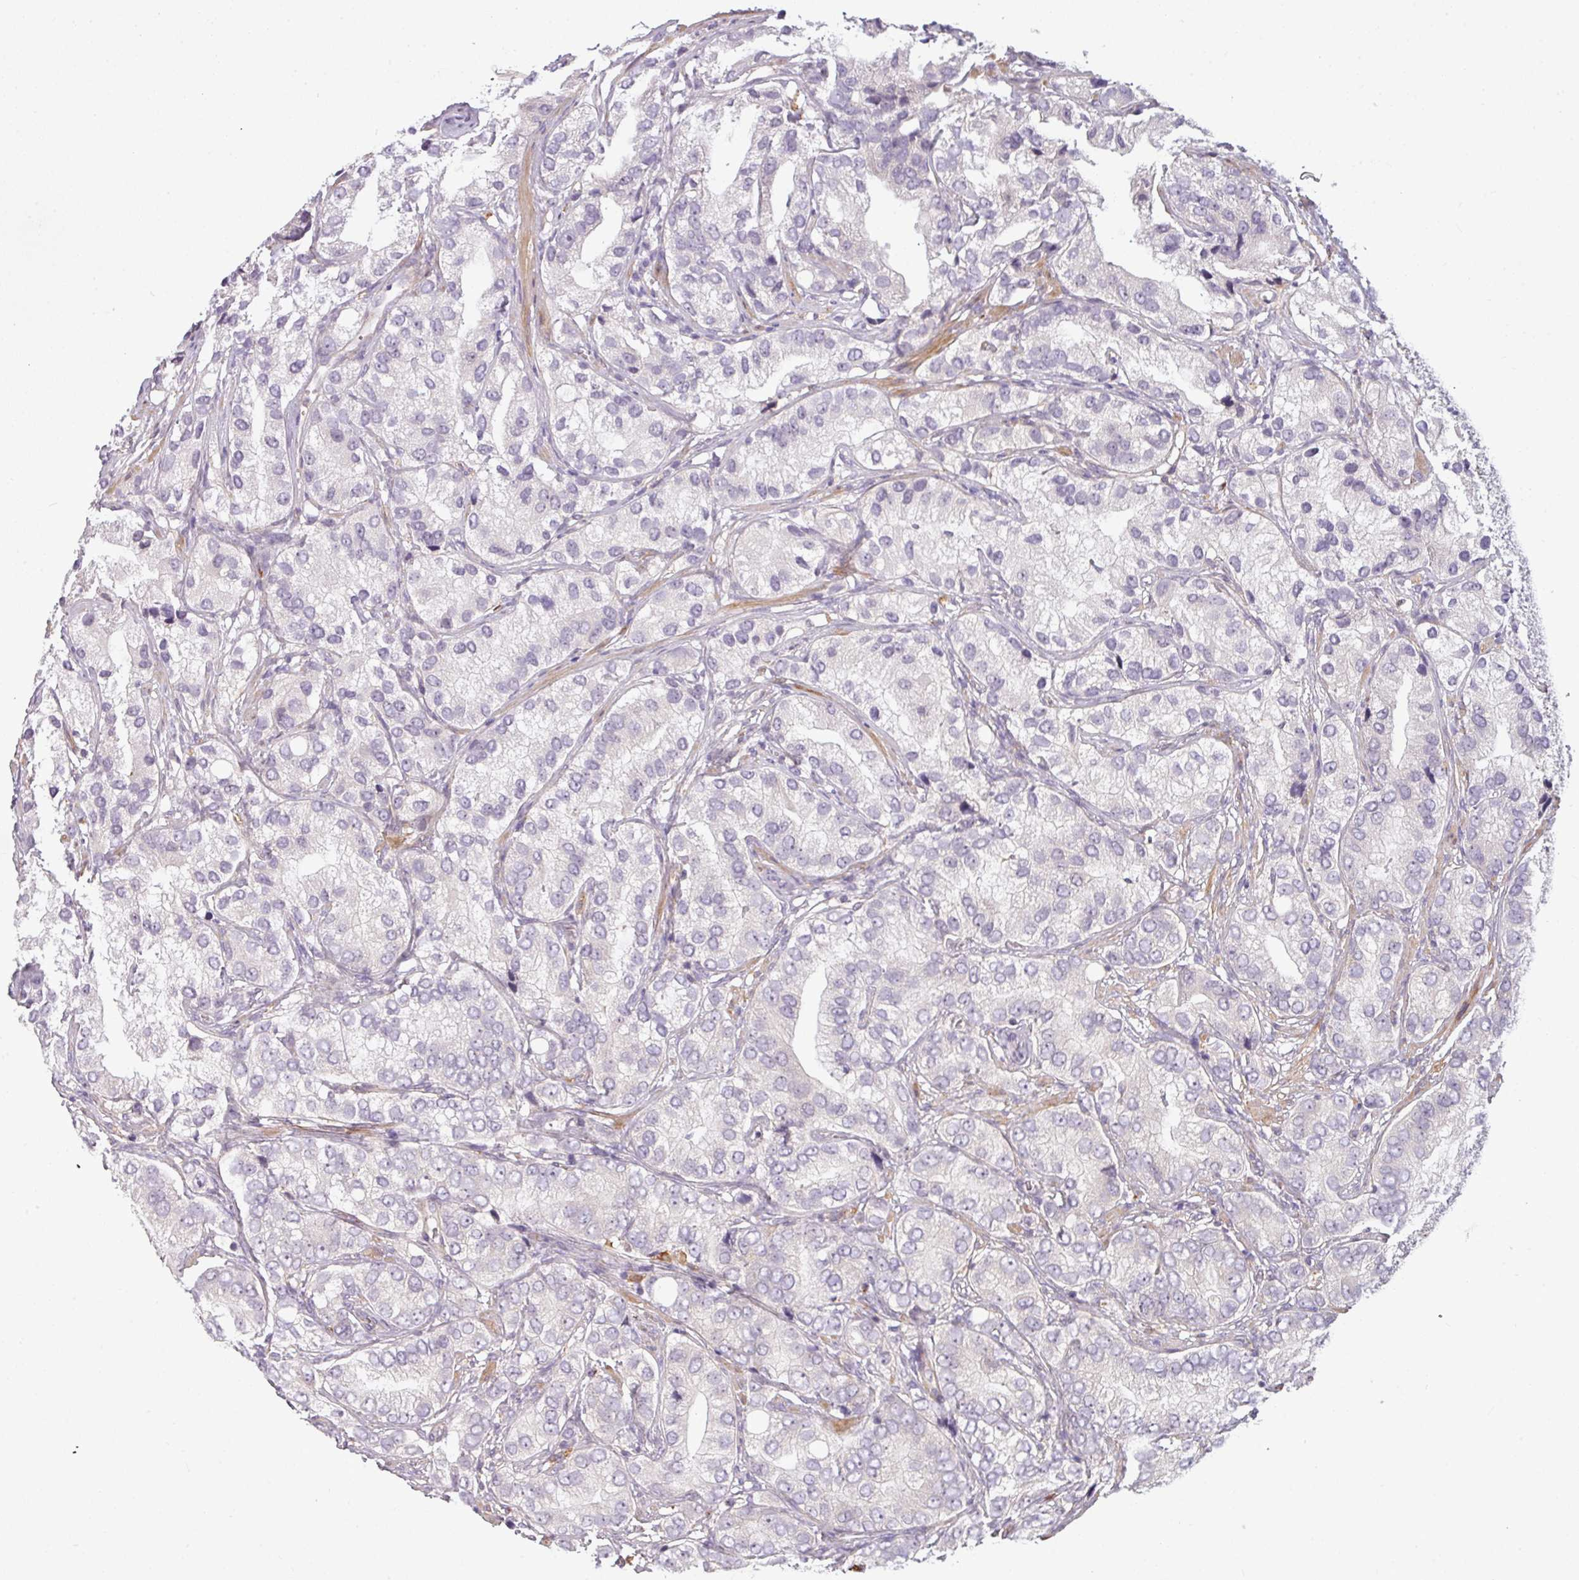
{"staining": {"intensity": "negative", "quantity": "none", "location": "none"}, "tissue": "prostate cancer", "cell_type": "Tumor cells", "image_type": "cancer", "snomed": [{"axis": "morphology", "description": "Adenocarcinoma, High grade"}, {"axis": "topography", "description": "Prostate"}], "caption": "DAB immunohistochemical staining of prostate cancer demonstrates no significant expression in tumor cells.", "gene": "ZNF35", "patient": {"sex": "male", "age": 82}}